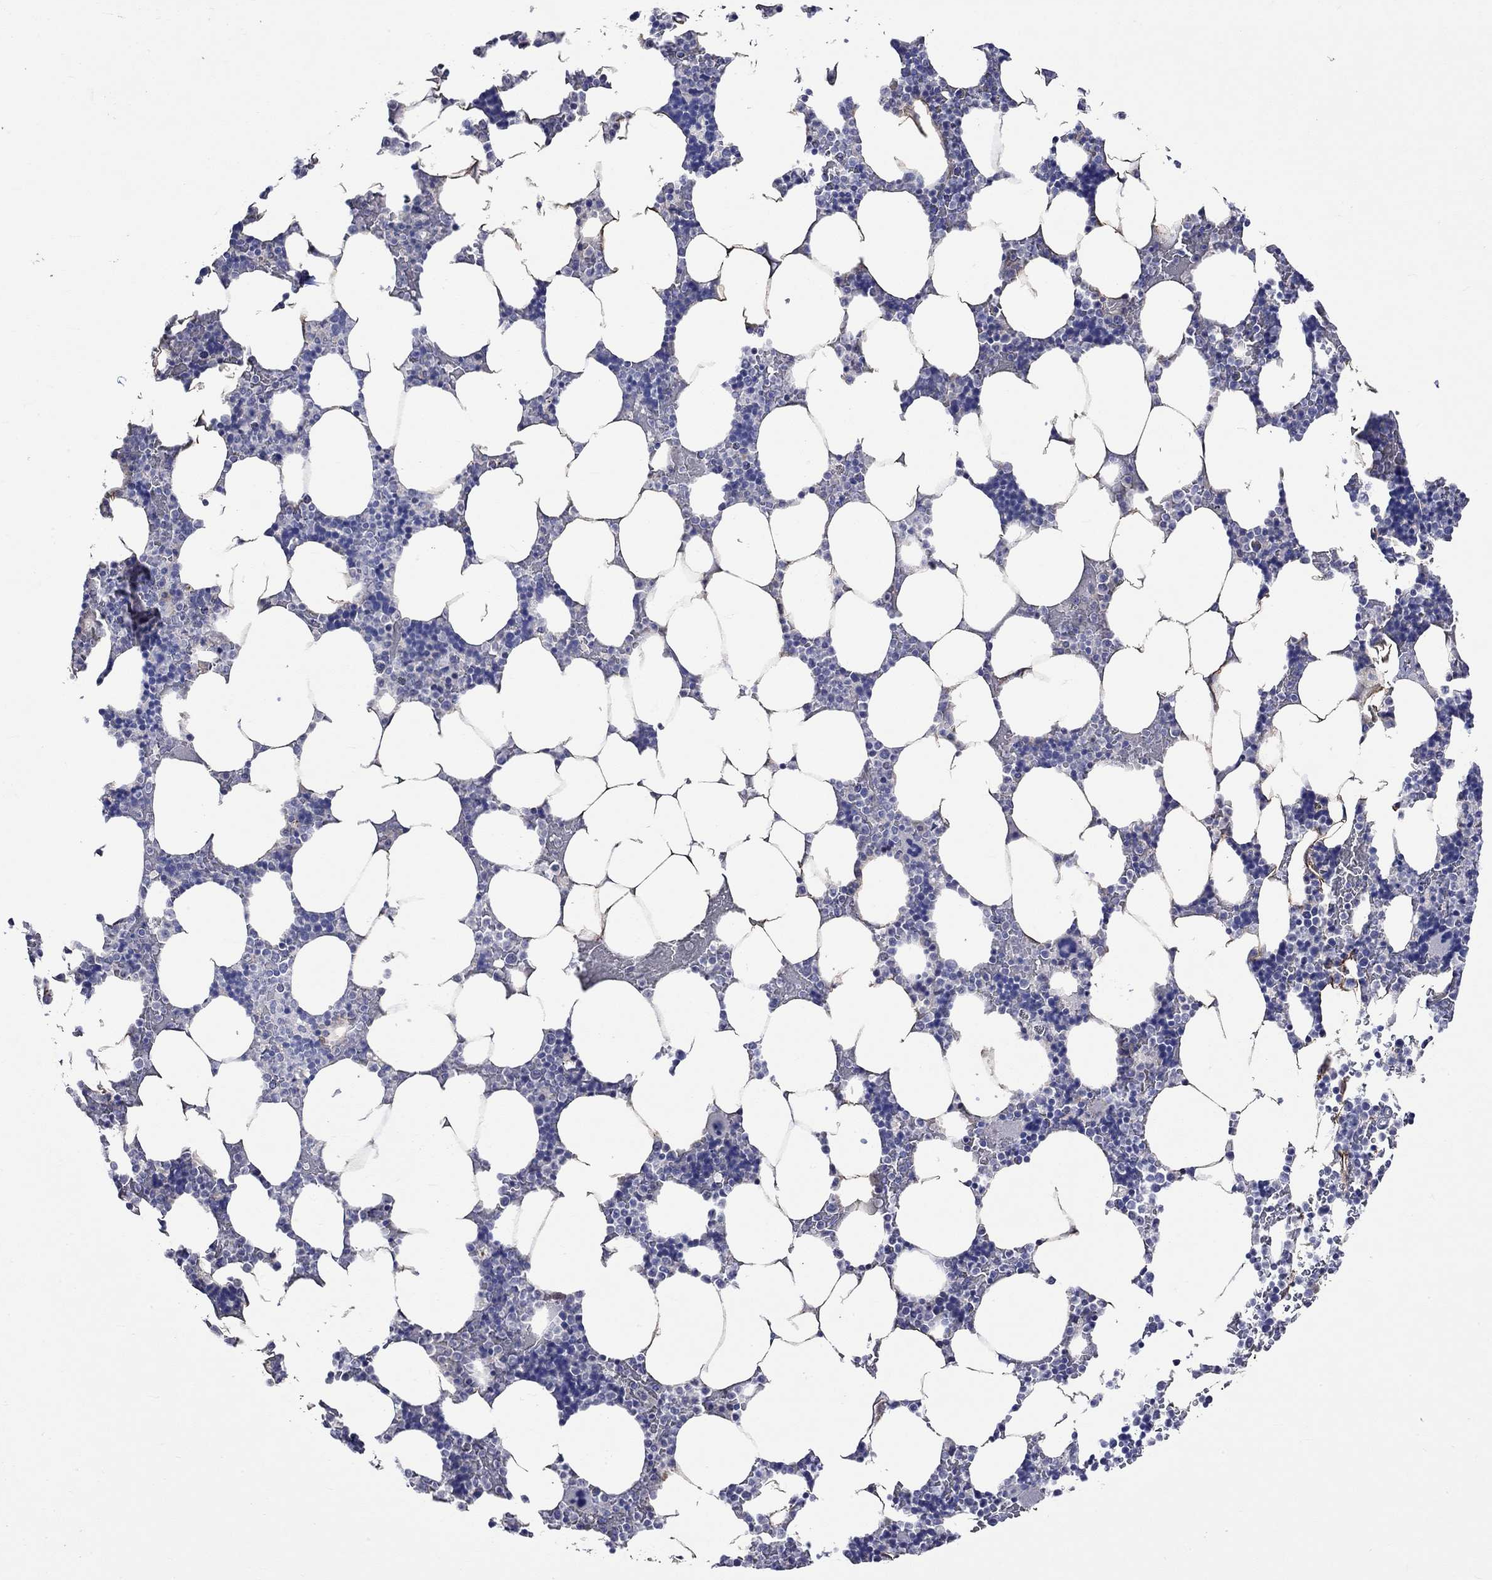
{"staining": {"intensity": "negative", "quantity": "none", "location": "none"}, "tissue": "bone marrow", "cell_type": "Hematopoietic cells", "image_type": "normal", "snomed": [{"axis": "morphology", "description": "Normal tissue, NOS"}, {"axis": "topography", "description": "Bone marrow"}], "caption": "Immunohistochemistry micrograph of benign bone marrow: human bone marrow stained with DAB displays no significant protein staining in hematopoietic cells. (DAB (3,3'-diaminobenzidine) IHC visualized using brightfield microscopy, high magnification).", "gene": "CRYAB", "patient": {"sex": "male", "age": 51}}